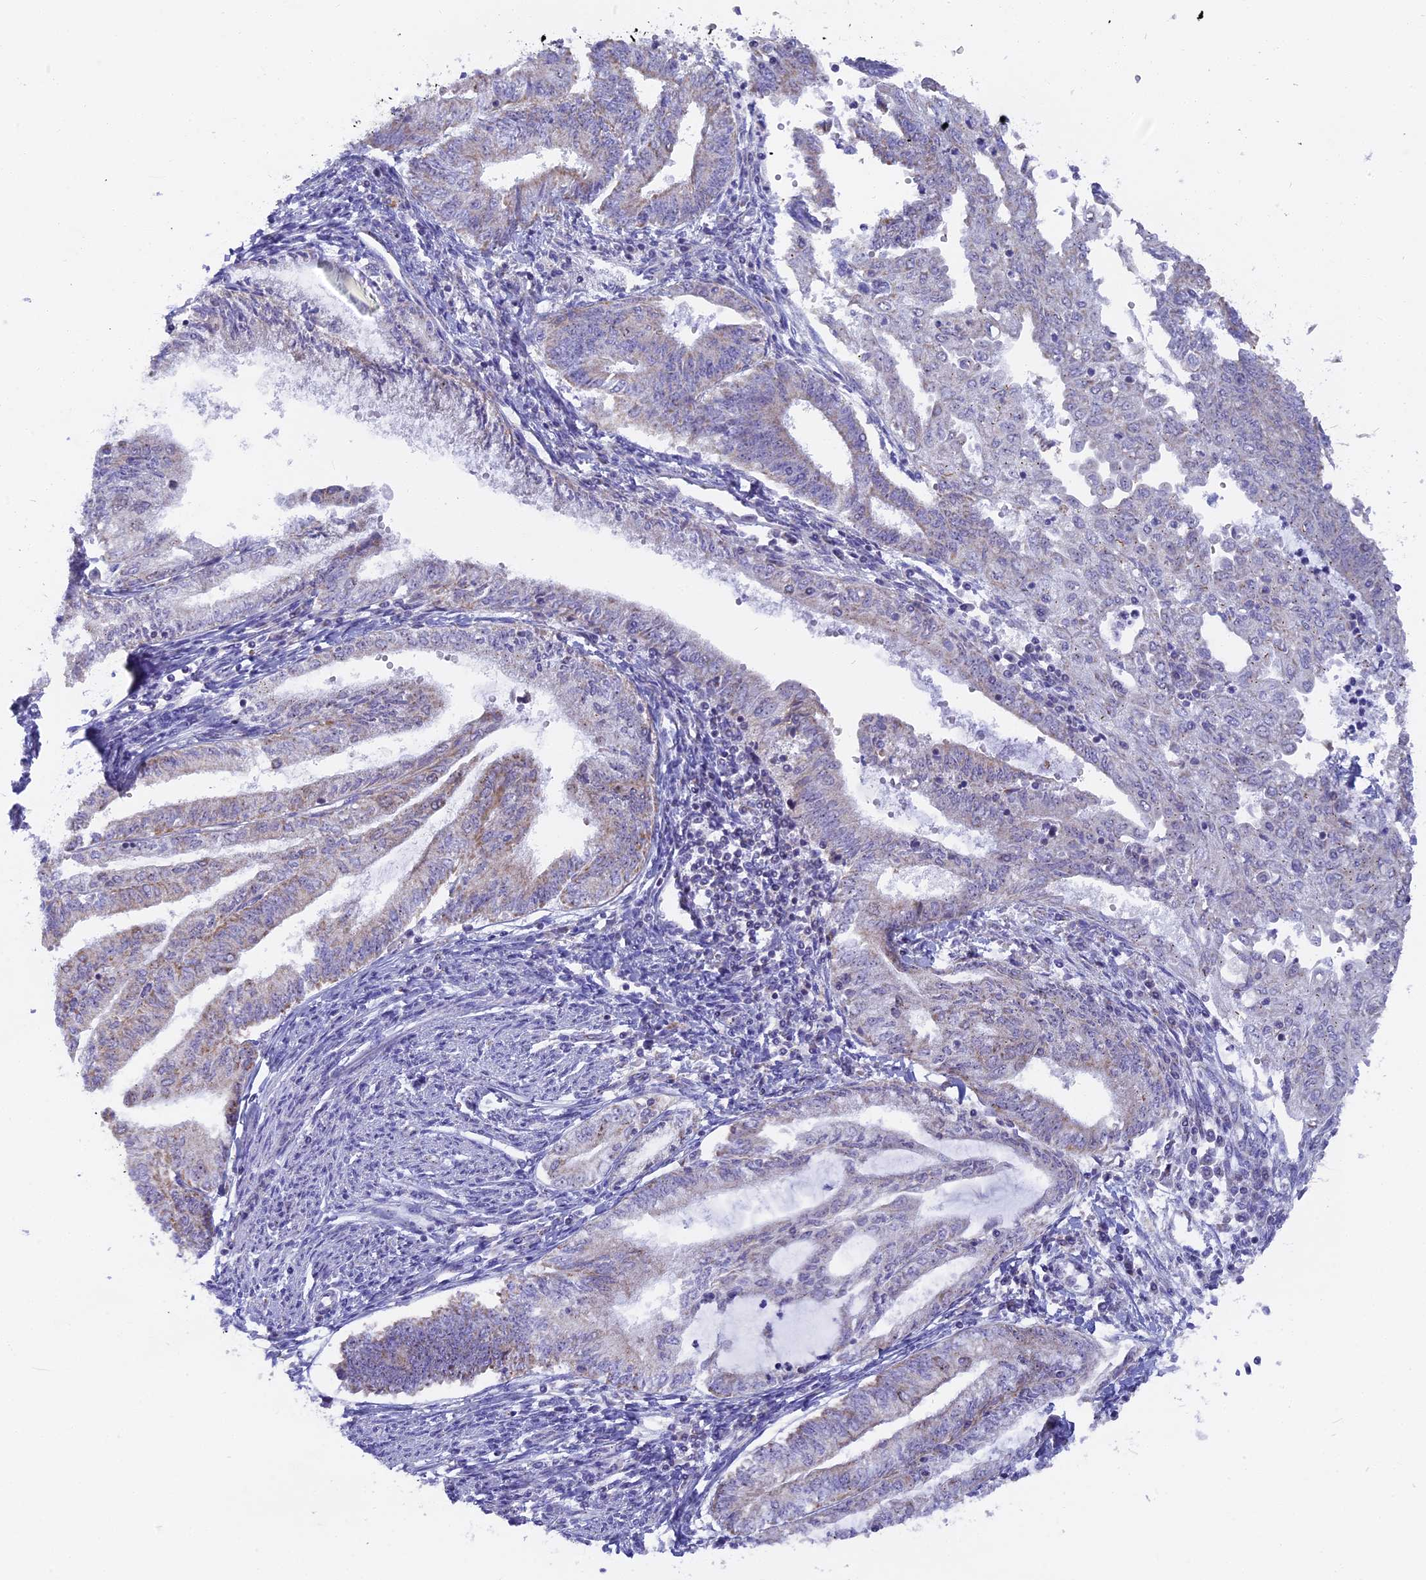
{"staining": {"intensity": "weak", "quantity": "<25%", "location": "cytoplasmic/membranous"}, "tissue": "endometrial cancer", "cell_type": "Tumor cells", "image_type": "cancer", "snomed": [{"axis": "morphology", "description": "Adenocarcinoma, NOS"}, {"axis": "topography", "description": "Endometrium"}], "caption": "Immunohistochemical staining of endometrial cancer displays no significant positivity in tumor cells.", "gene": "DTWD1", "patient": {"sex": "female", "age": 66}}